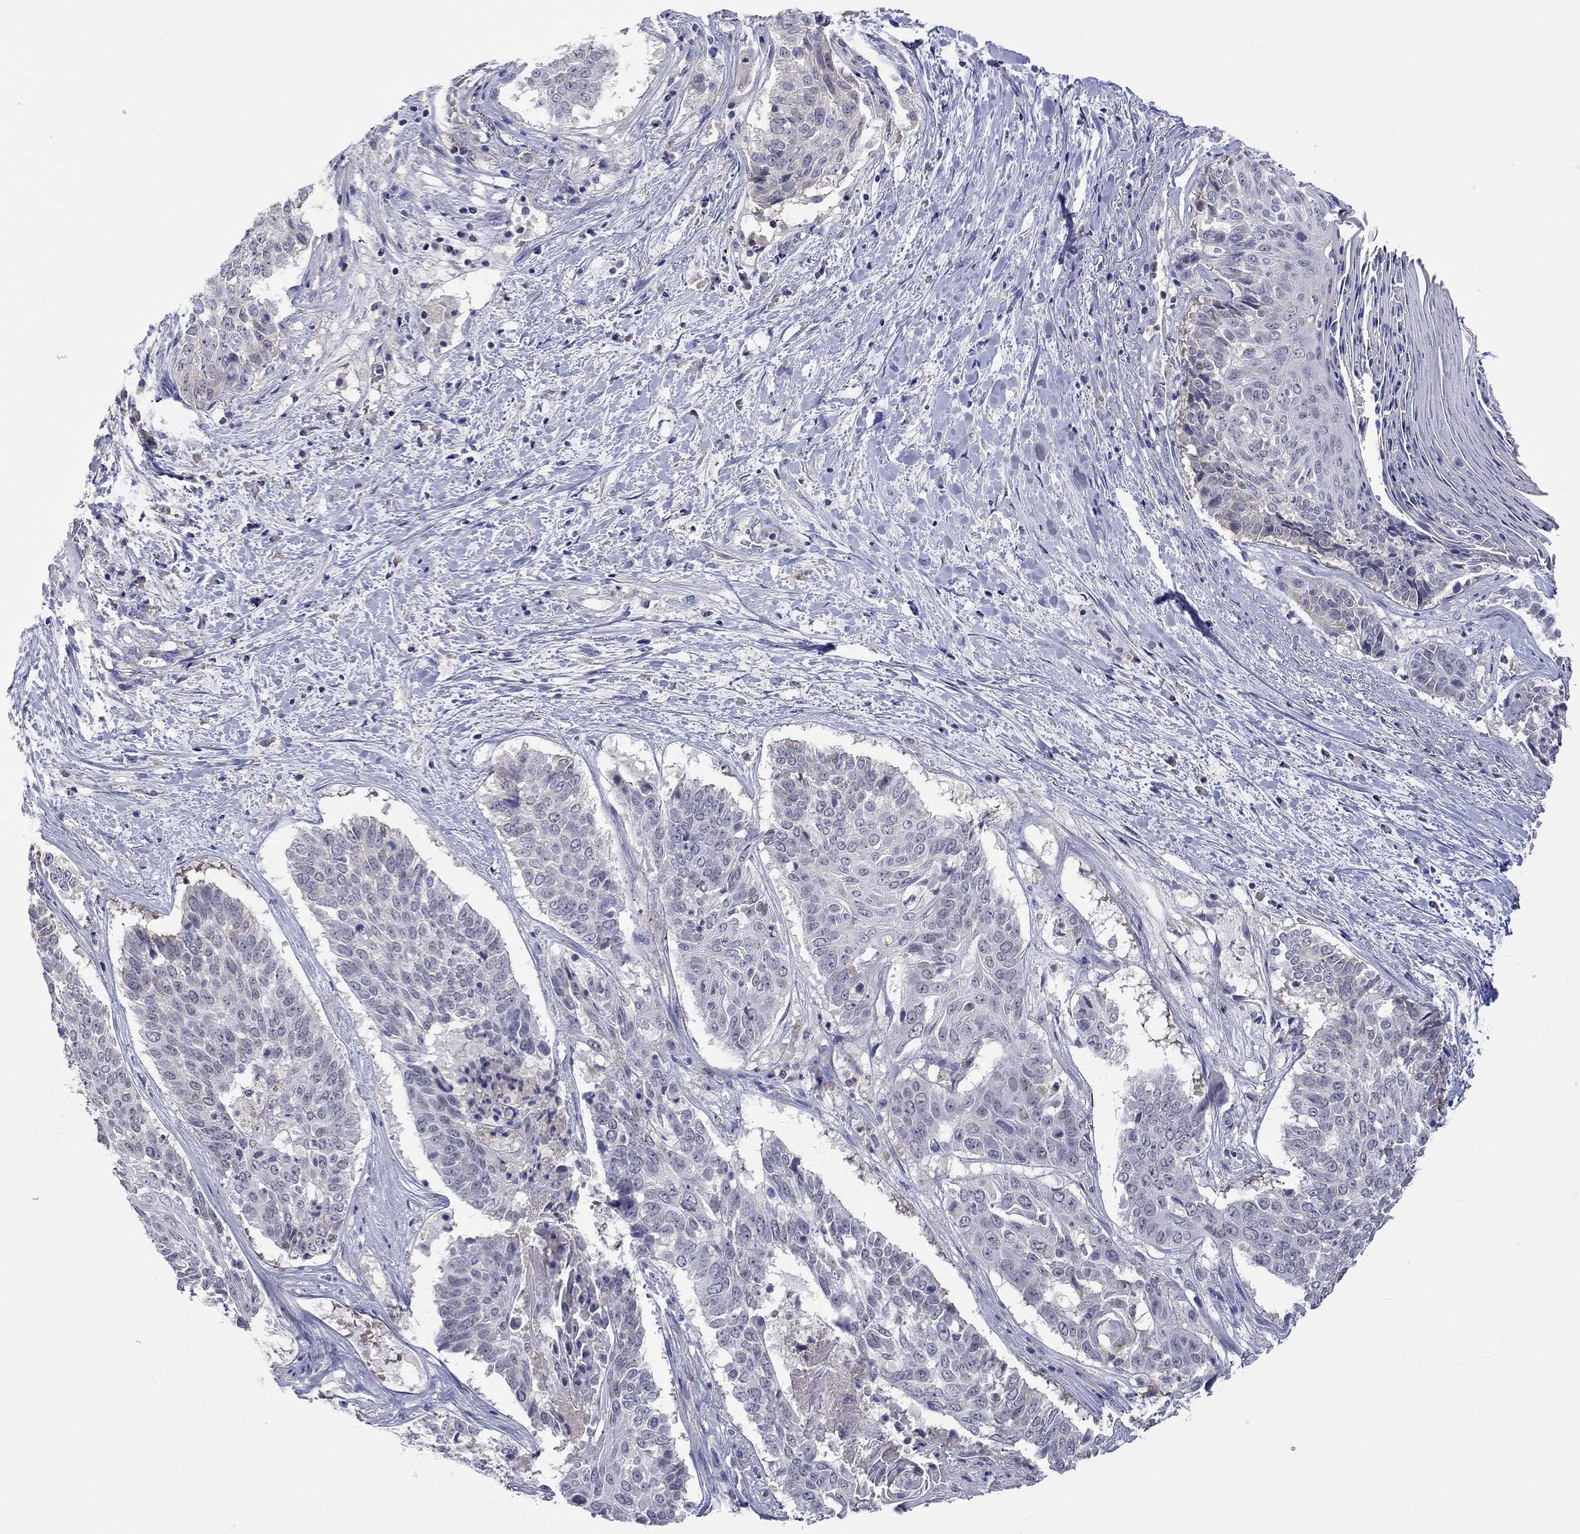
{"staining": {"intensity": "negative", "quantity": "none", "location": "none"}, "tissue": "lung cancer", "cell_type": "Tumor cells", "image_type": "cancer", "snomed": [{"axis": "morphology", "description": "Squamous cell carcinoma, NOS"}, {"axis": "topography", "description": "Lung"}], "caption": "Protein analysis of lung cancer (squamous cell carcinoma) reveals no significant staining in tumor cells. (DAB immunohistochemistry visualized using brightfield microscopy, high magnification).", "gene": "LRFN4", "patient": {"sex": "male", "age": 64}}